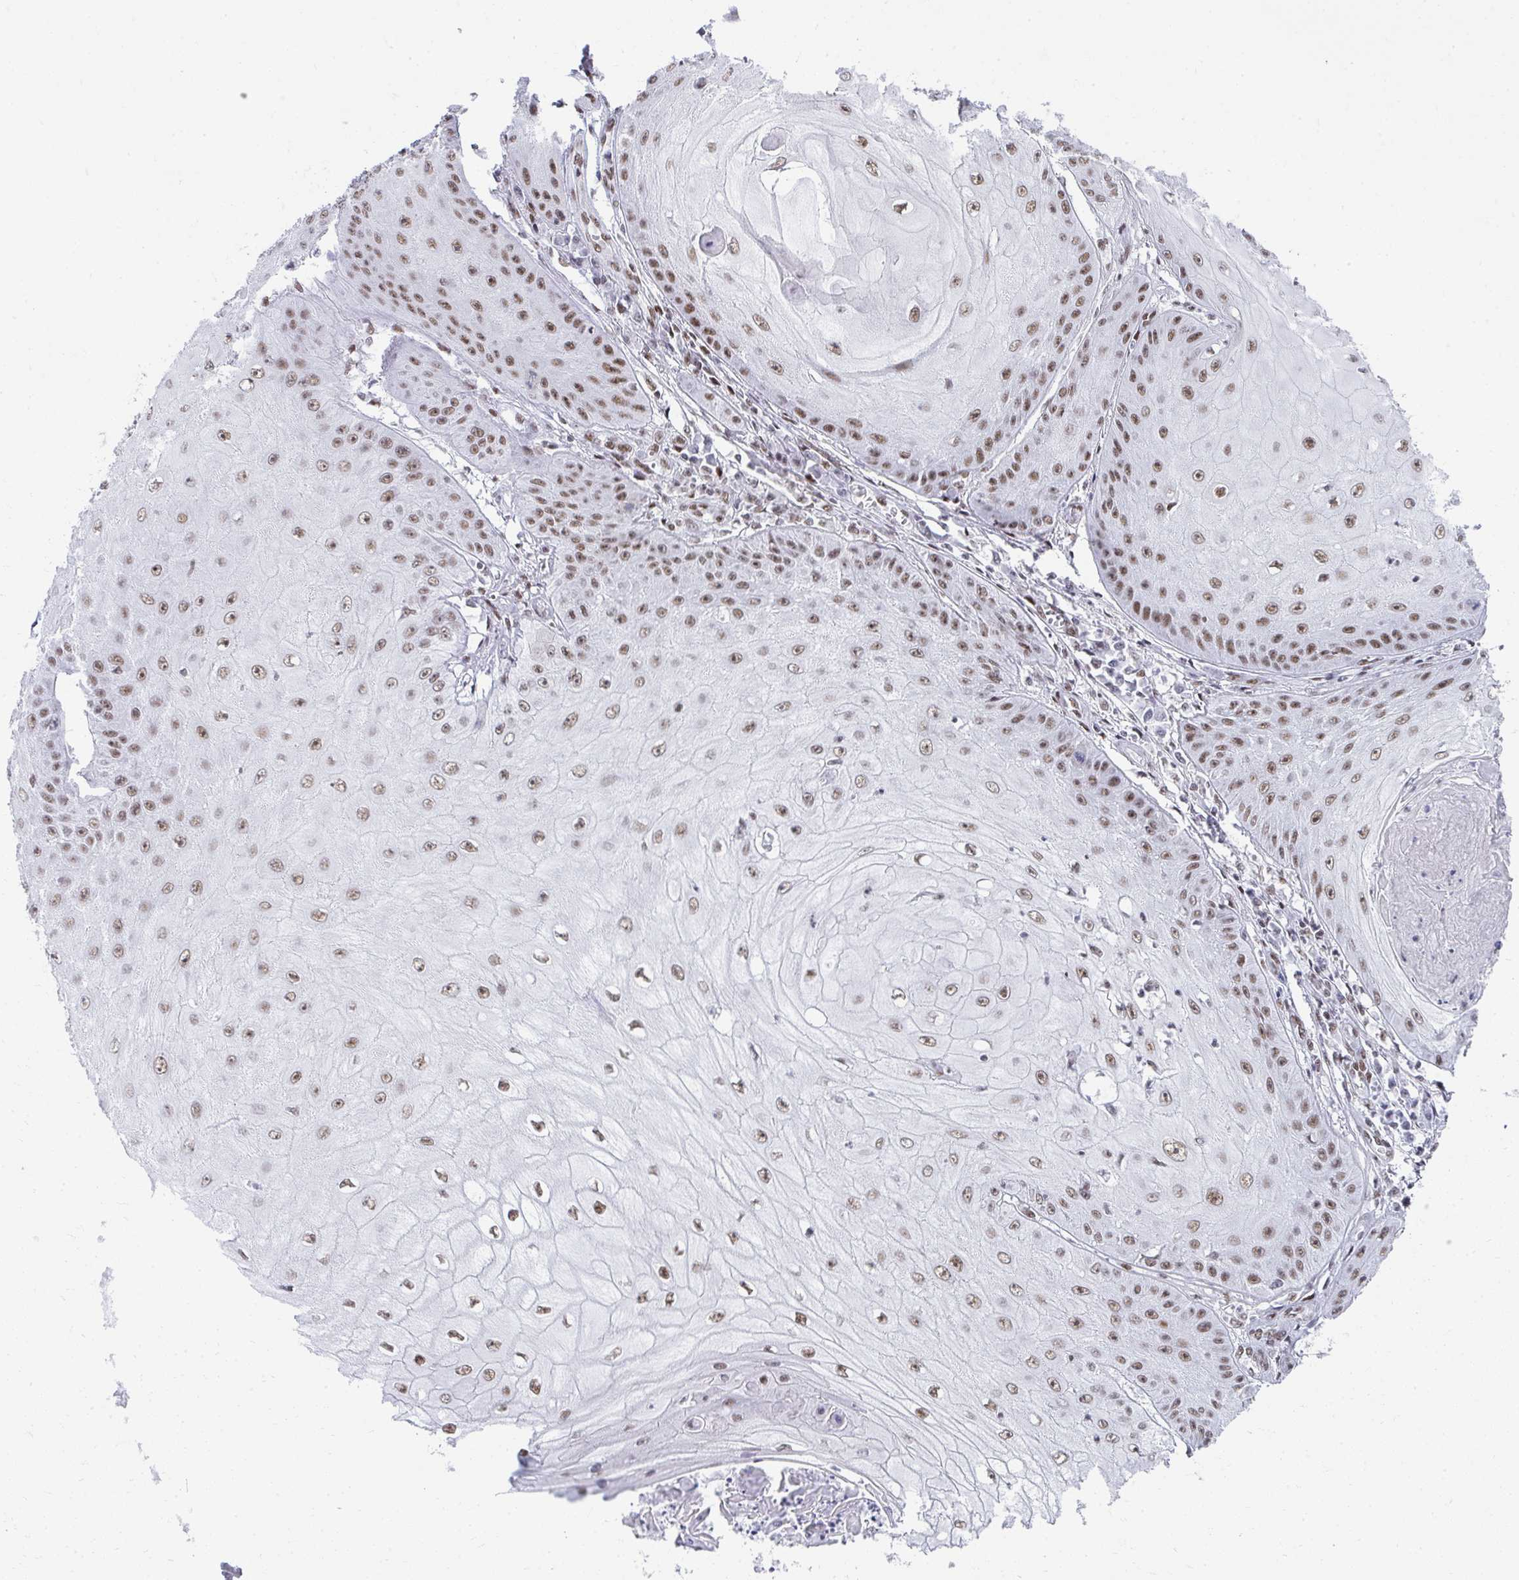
{"staining": {"intensity": "moderate", "quantity": ">75%", "location": "nuclear"}, "tissue": "skin cancer", "cell_type": "Tumor cells", "image_type": "cancer", "snomed": [{"axis": "morphology", "description": "Squamous cell carcinoma, NOS"}, {"axis": "topography", "description": "Skin"}], "caption": "Human skin squamous cell carcinoma stained for a protein (brown) demonstrates moderate nuclear positive positivity in approximately >75% of tumor cells.", "gene": "CREBBP", "patient": {"sex": "male", "age": 70}}